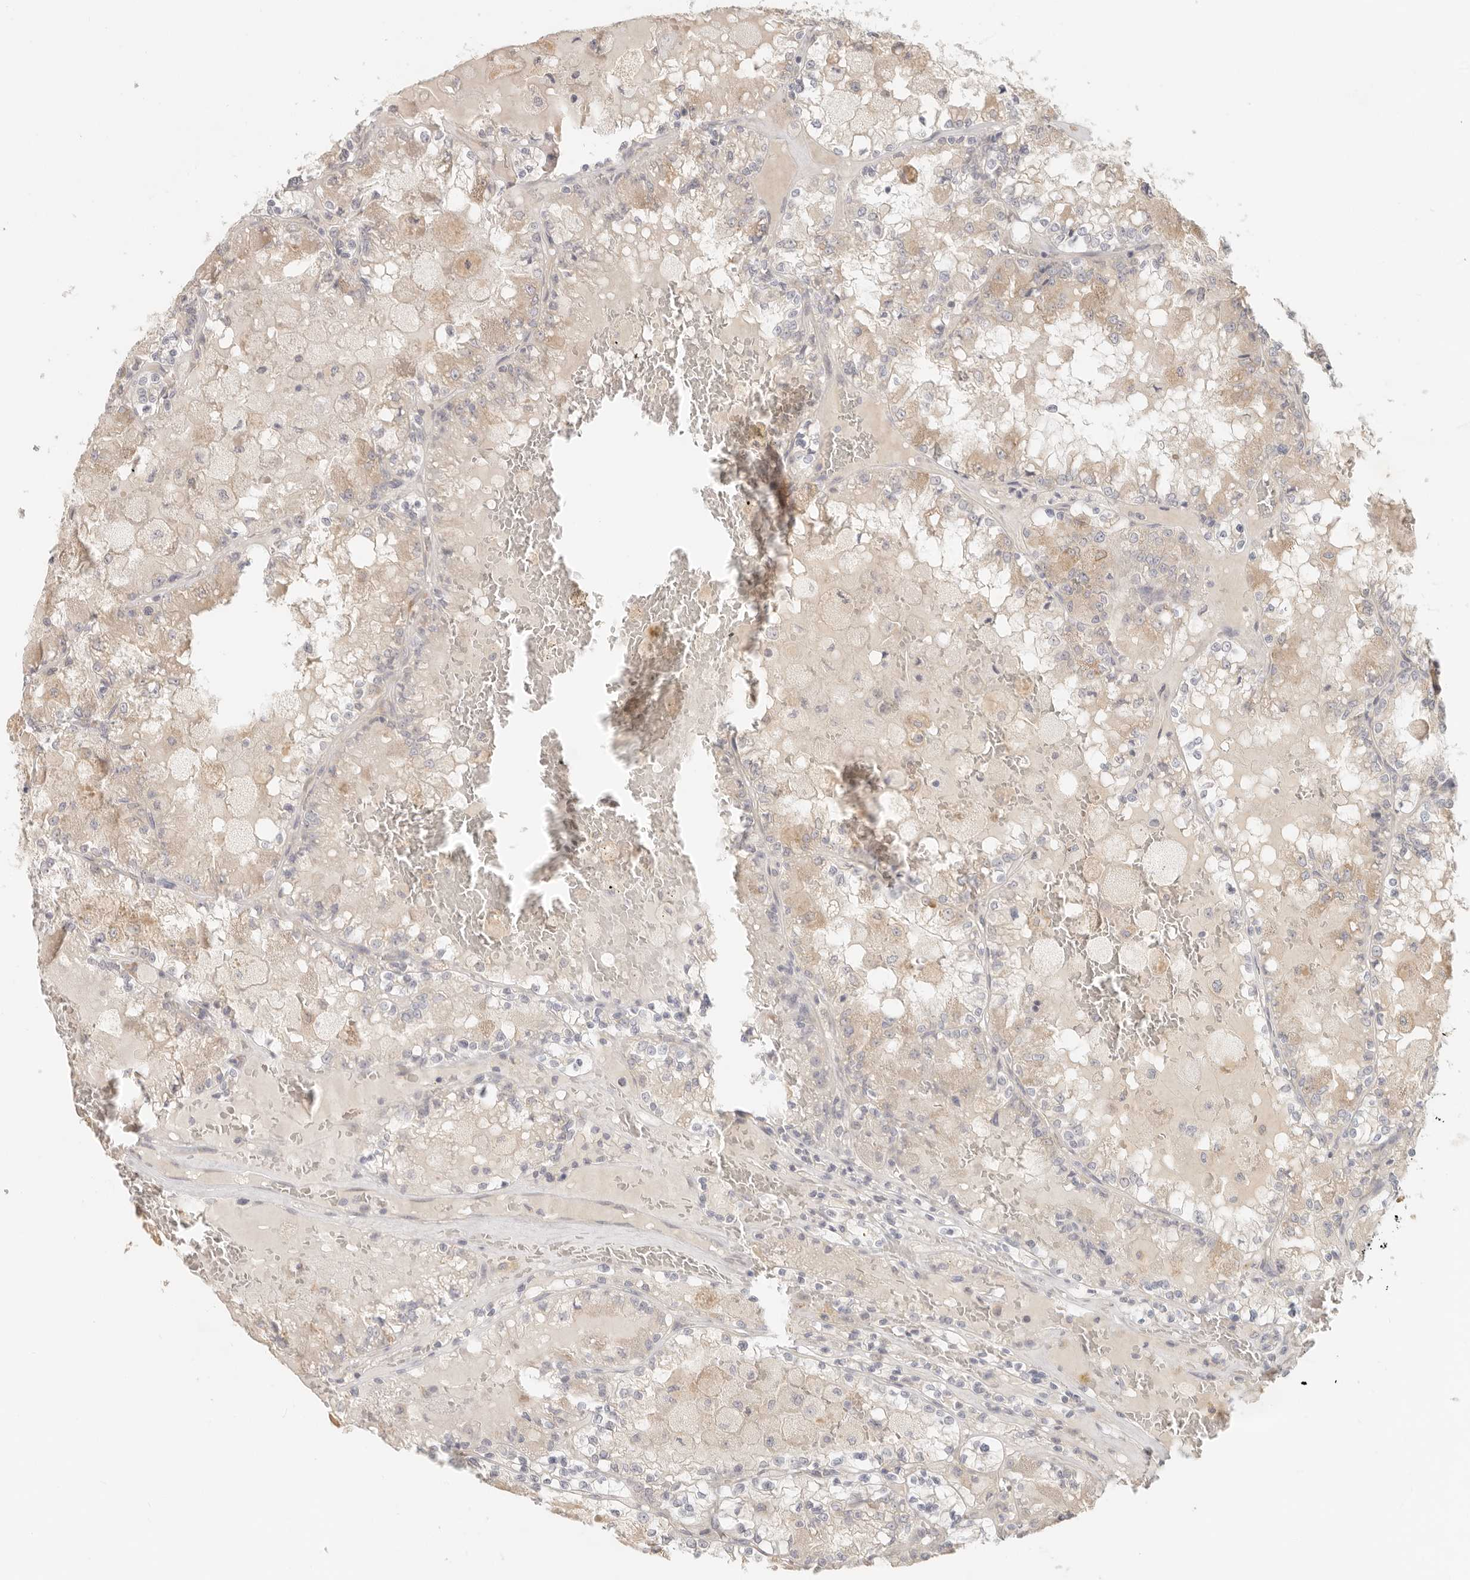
{"staining": {"intensity": "weak", "quantity": "<25%", "location": "cytoplasmic/membranous"}, "tissue": "renal cancer", "cell_type": "Tumor cells", "image_type": "cancer", "snomed": [{"axis": "morphology", "description": "Adenocarcinoma, NOS"}, {"axis": "topography", "description": "Kidney"}], "caption": "IHC of adenocarcinoma (renal) reveals no expression in tumor cells.", "gene": "PABPC4", "patient": {"sex": "female", "age": 56}}